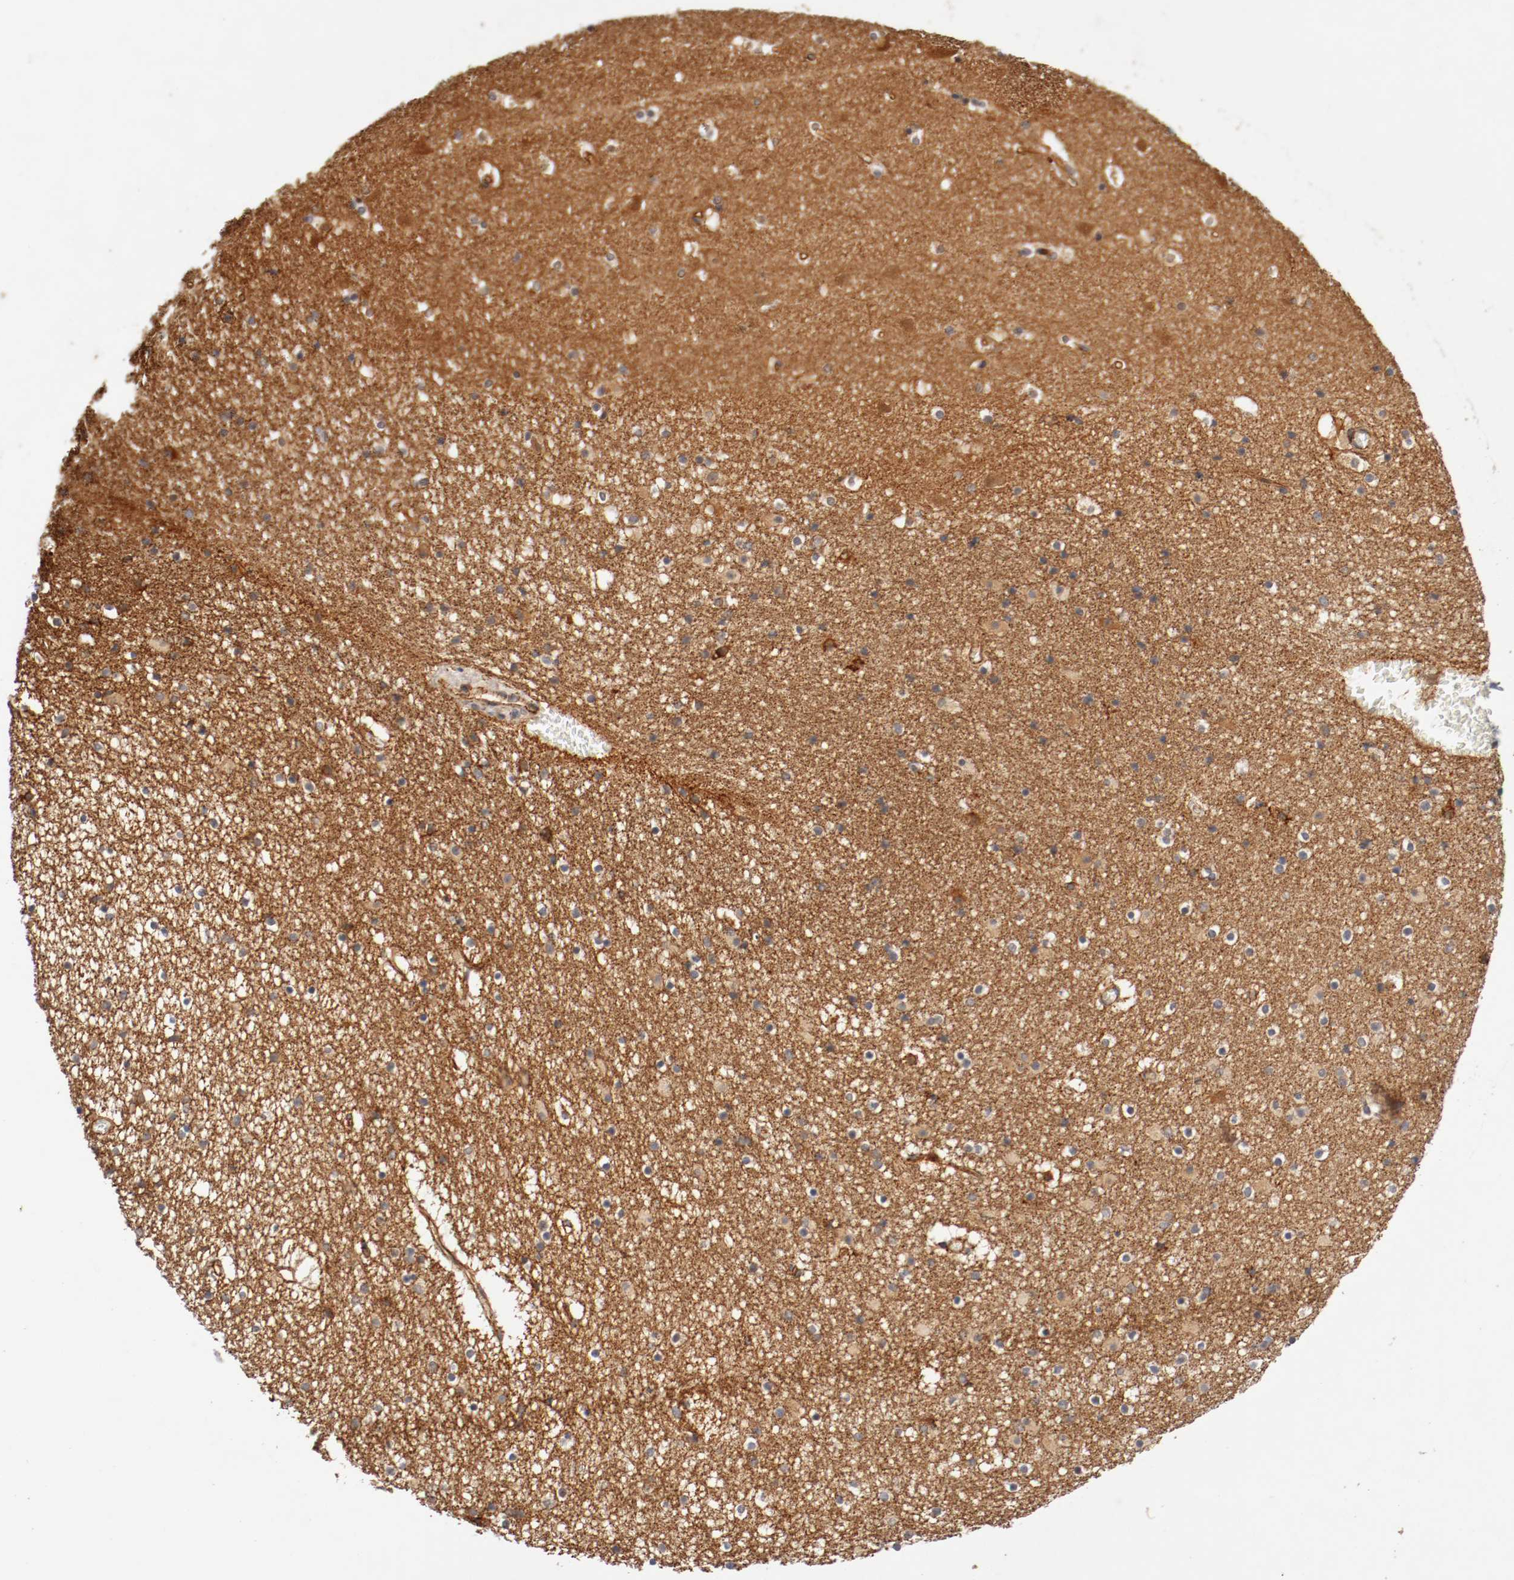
{"staining": {"intensity": "negative", "quantity": "none", "location": "none"}, "tissue": "caudate", "cell_type": "Glial cells", "image_type": "normal", "snomed": [{"axis": "morphology", "description": "Normal tissue, NOS"}, {"axis": "topography", "description": "Lateral ventricle wall"}], "caption": "IHC image of unremarkable caudate: human caudate stained with DAB (3,3'-diaminobenzidine) displays no significant protein staining in glial cells.", "gene": "TYK2", "patient": {"sex": "male", "age": 45}}